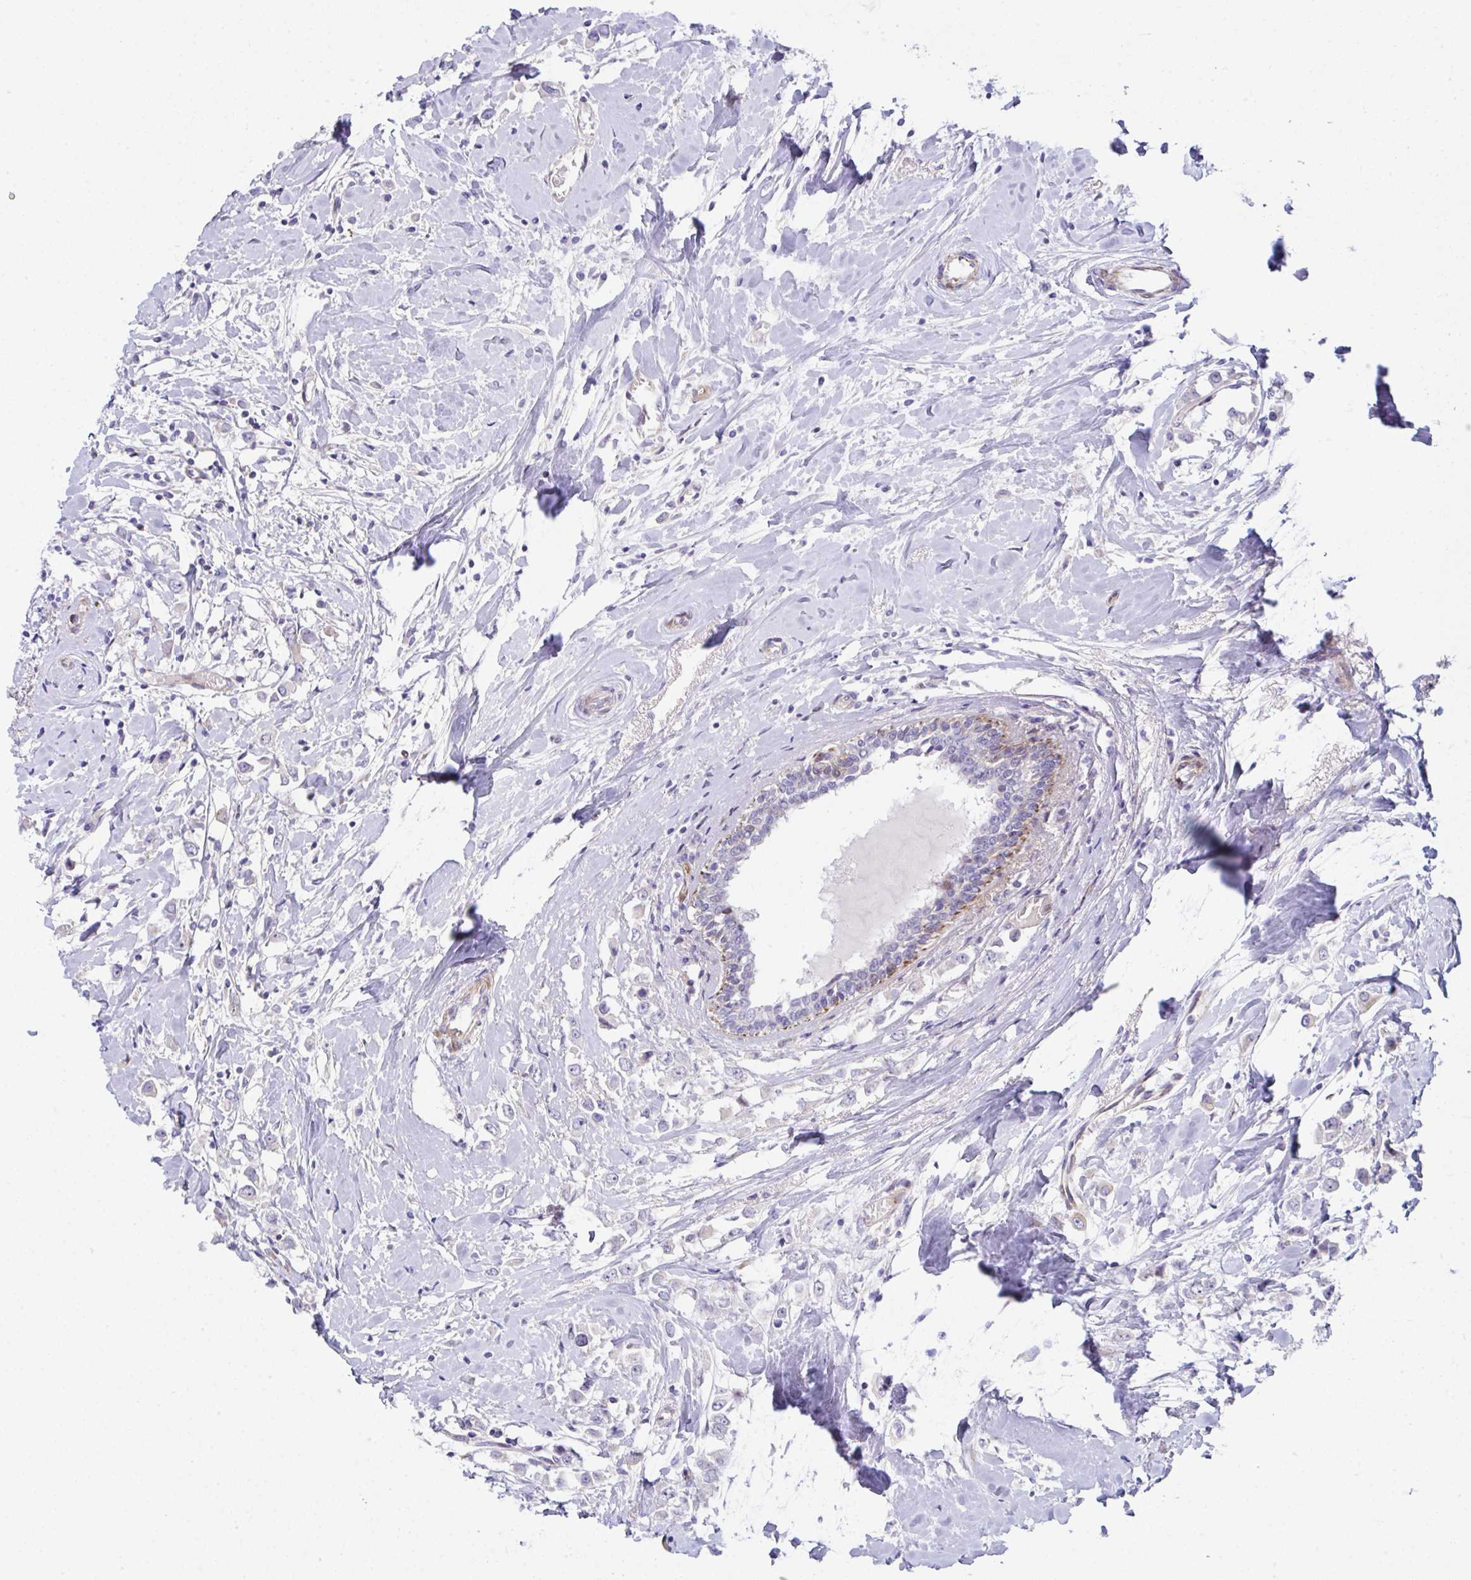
{"staining": {"intensity": "negative", "quantity": "none", "location": "none"}, "tissue": "breast cancer", "cell_type": "Tumor cells", "image_type": "cancer", "snomed": [{"axis": "morphology", "description": "Duct carcinoma"}, {"axis": "topography", "description": "Breast"}], "caption": "IHC of invasive ductal carcinoma (breast) shows no staining in tumor cells.", "gene": "ZNF713", "patient": {"sex": "female", "age": 61}}